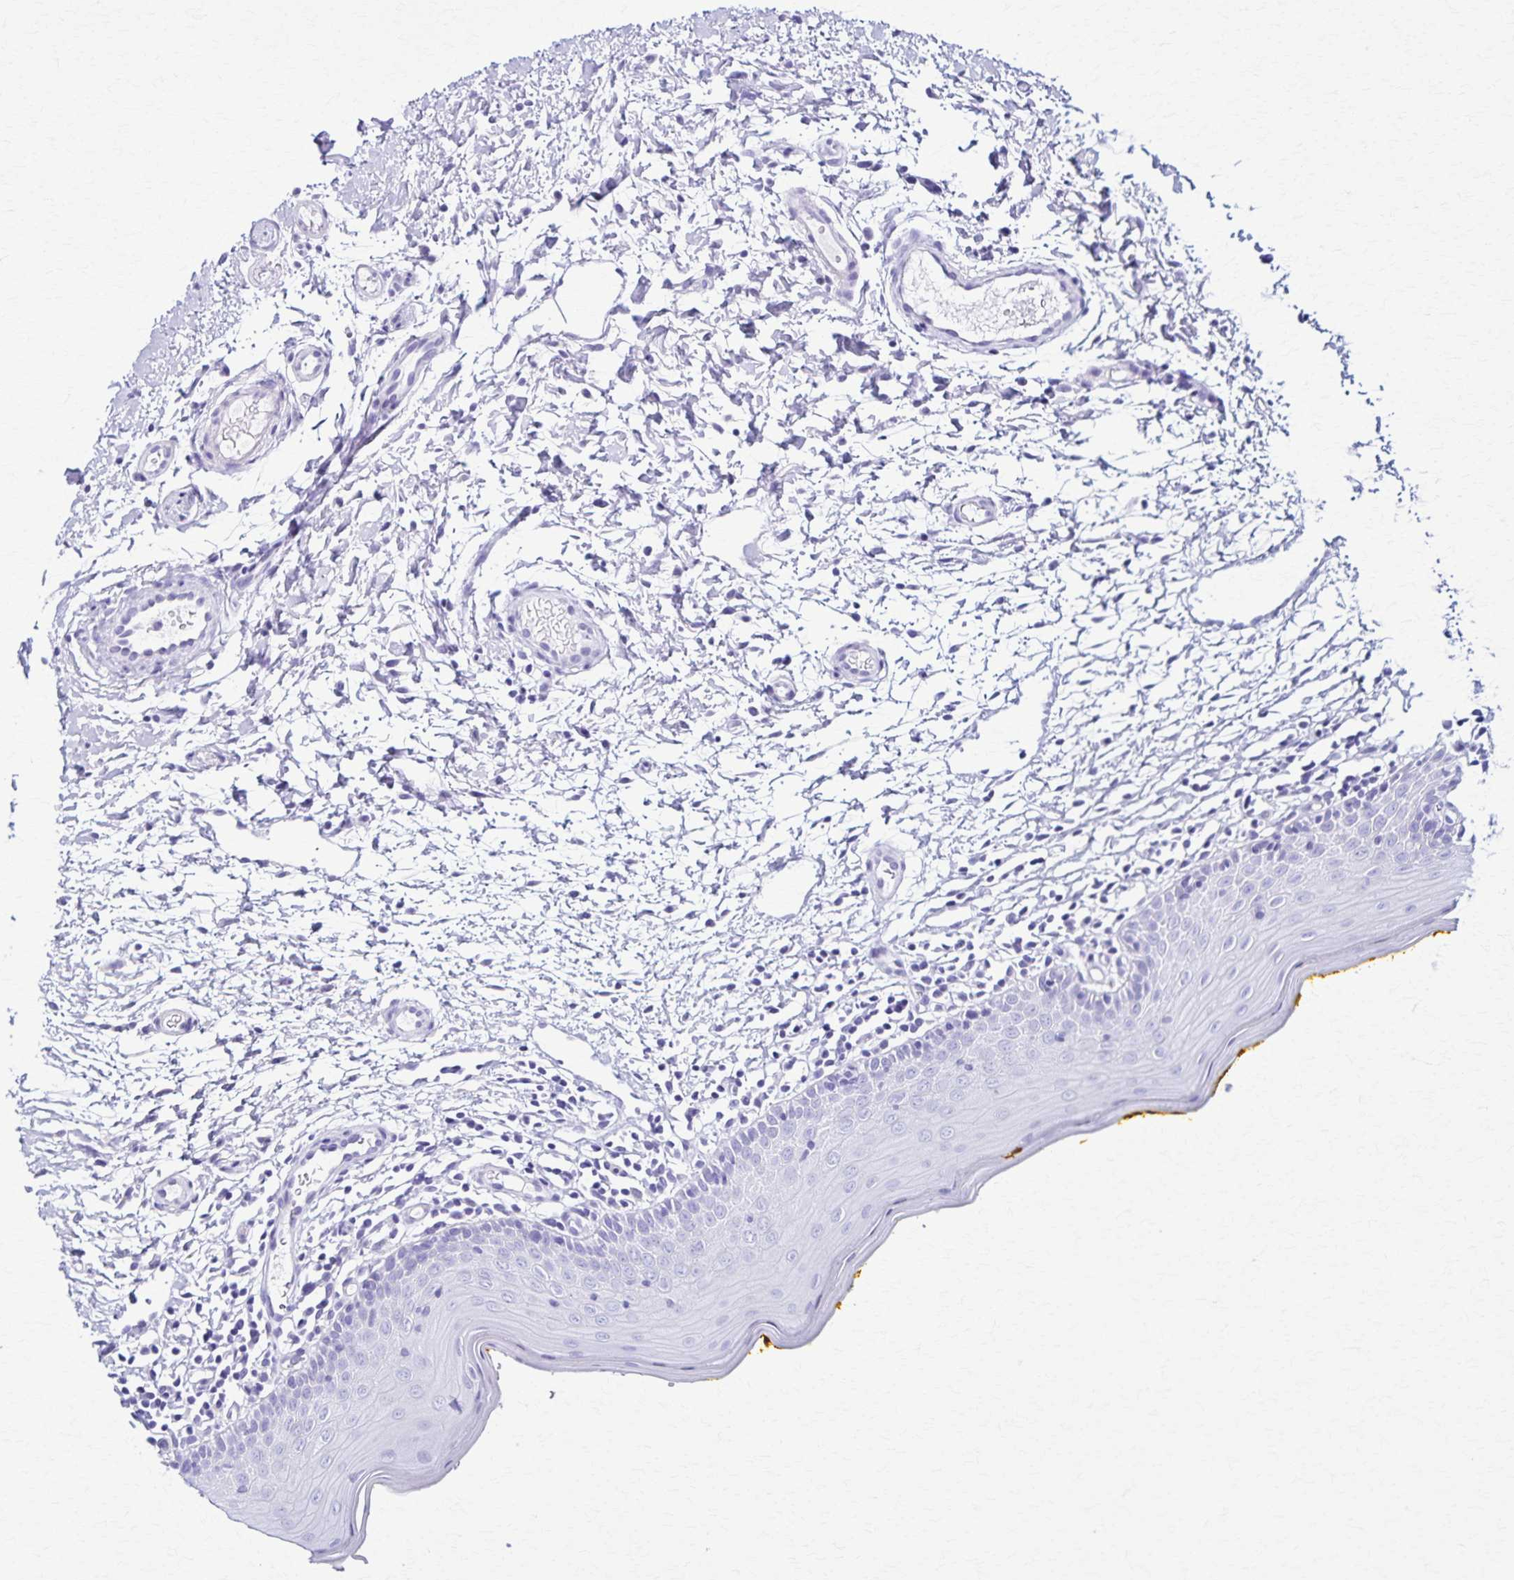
{"staining": {"intensity": "negative", "quantity": "none", "location": "none"}, "tissue": "oral mucosa", "cell_type": "Squamous epithelial cells", "image_type": "normal", "snomed": [{"axis": "morphology", "description": "Normal tissue, NOS"}, {"axis": "topography", "description": "Oral tissue"}, {"axis": "topography", "description": "Tounge, NOS"}], "caption": "Immunohistochemistry photomicrograph of benign oral mucosa stained for a protein (brown), which exhibits no expression in squamous epithelial cells.", "gene": "OR51B5", "patient": {"sex": "female", "age": 58}}